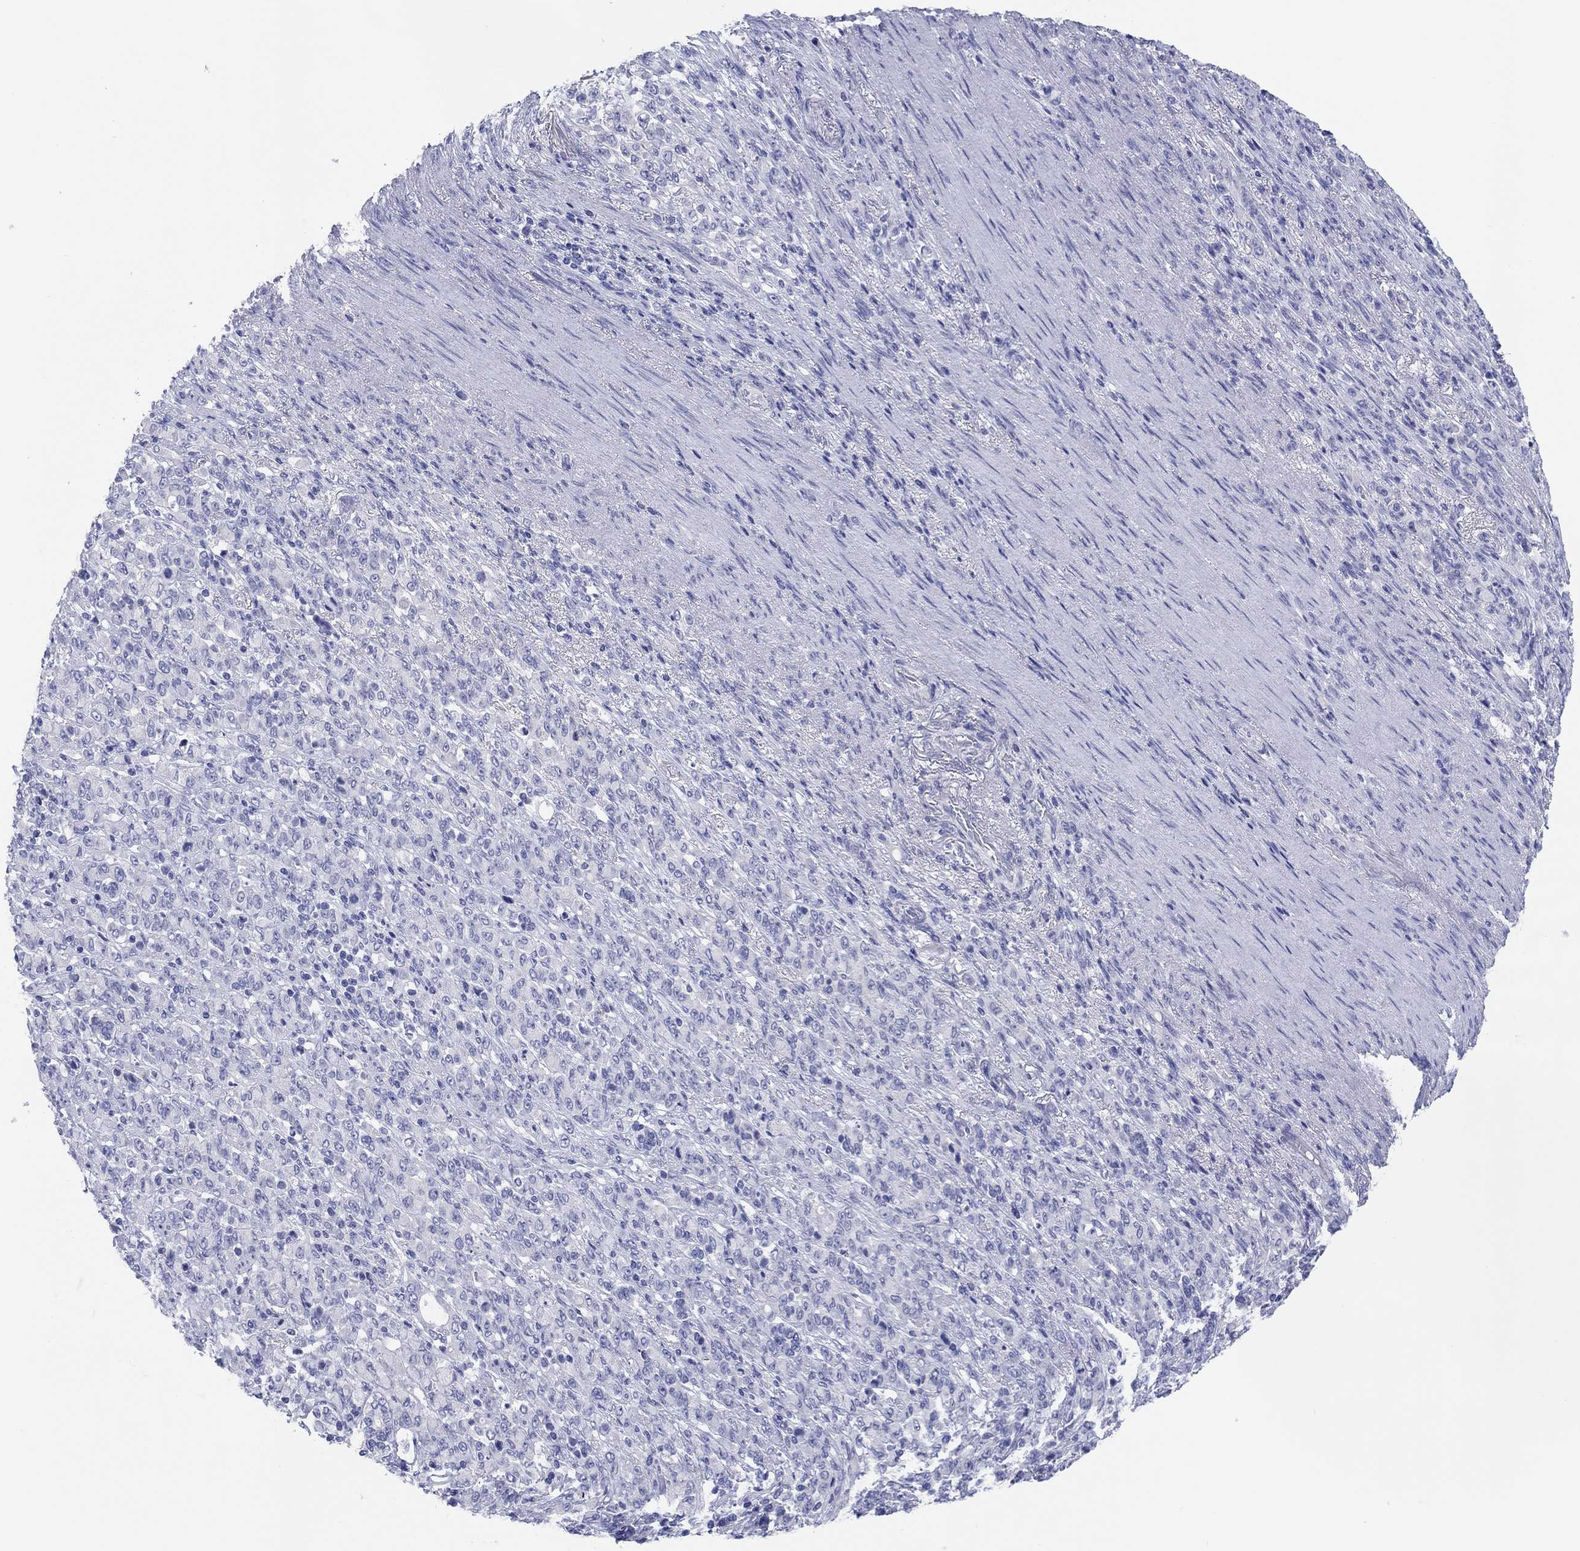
{"staining": {"intensity": "negative", "quantity": "none", "location": "none"}, "tissue": "stomach cancer", "cell_type": "Tumor cells", "image_type": "cancer", "snomed": [{"axis": "morphology", "description": "Normal tissue, NOS"}, {"axis": "morphology", "description": "Adenocarcinoma, NOS"}, {"axis": "topography", "description": "Stomach"}], "caption": "Immunohistochemistry (IHC) photomicrograph of adenocarcinoma (stomach) stained for a protein (brown), which reveals no expression in tumor cells.", "gene": "ERICH3", "patient": {"sex": "female", "age": 79}}